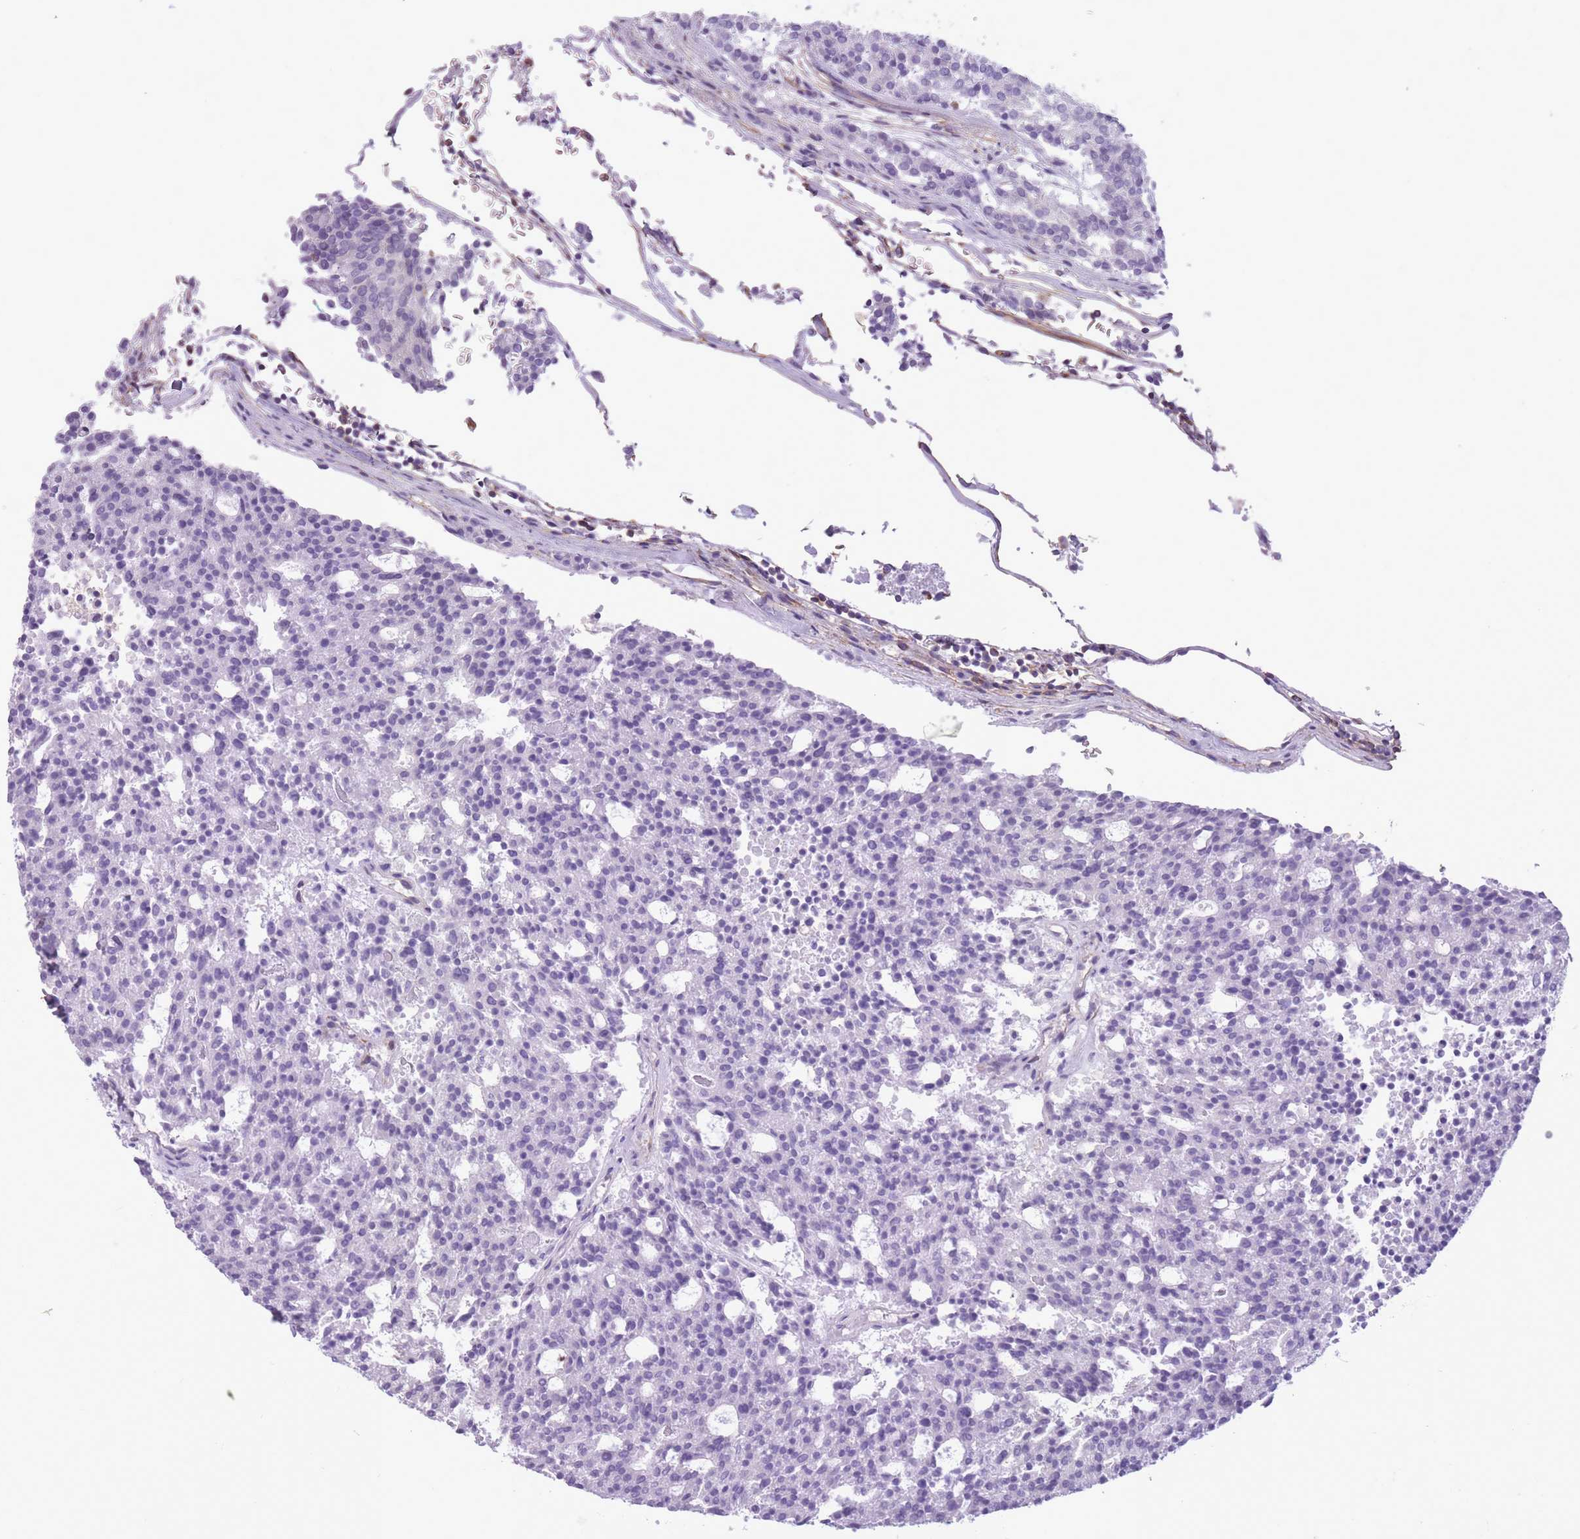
{"staining": {"intensity": "negative", "quantity": "none", "location": "none"}, "tissue": "carcinoid", "cell_type": "Tumor cells", "image_type": "cancer", "snomed": [{"axis": "morphology", "description": "Carcinoid, malignant, NOS"}, {"axis": "topography", "description": "Pancreas"}], "caption": "The immunohistochemistry histopathology image has no significant expression in tumor cells of carcinoid (malignant) tissue. The staining is performed using DAB brown chromogen with nuclei counter-stained in using hematoxylin.", "gene": "ADD1", "patient": {"sex": "female", "age": 54}}